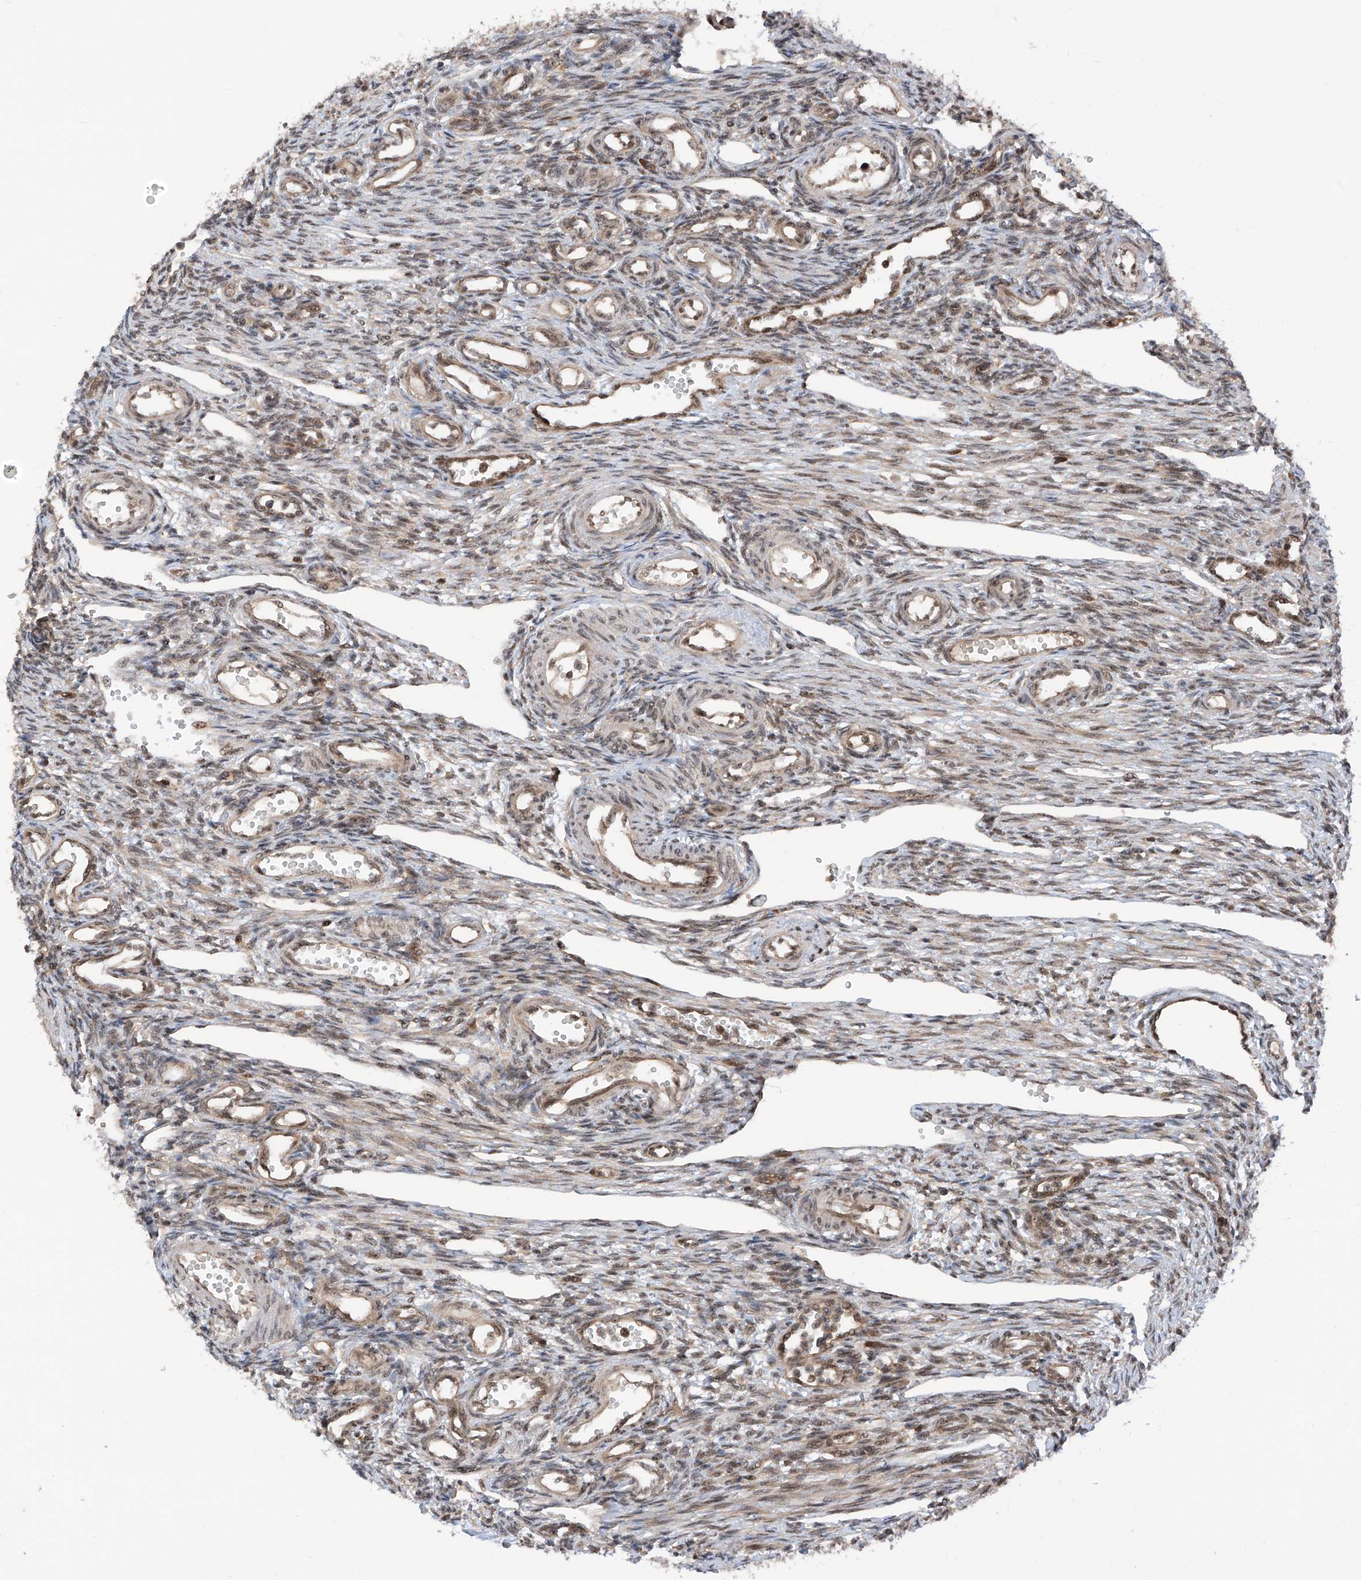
{"staining": {"intensity": "moderate", "quantity": "<25%", "location": "cytoplasmic/membranous,nuclear"}, "tissue": "ovary", "cell_type": "Ovarian stroma cells", "image_type": "normal", "snomed": [{"axis": "morphology", "description": "Normal tissue, NOS"}, {"axis": "morphology", "description": "Cyst, NOS"}, {"axis": "topography", "description": "Ovary"}], "caption": "Brown immunohistochemical staining in benign human ovary demonstrates moderate cytoplasmic/membranous,nuclear expression in approximately <25% of ovarian stroma cells.", "gene": "C1orf131", "patient": {"sex": "female", "age": 33}}